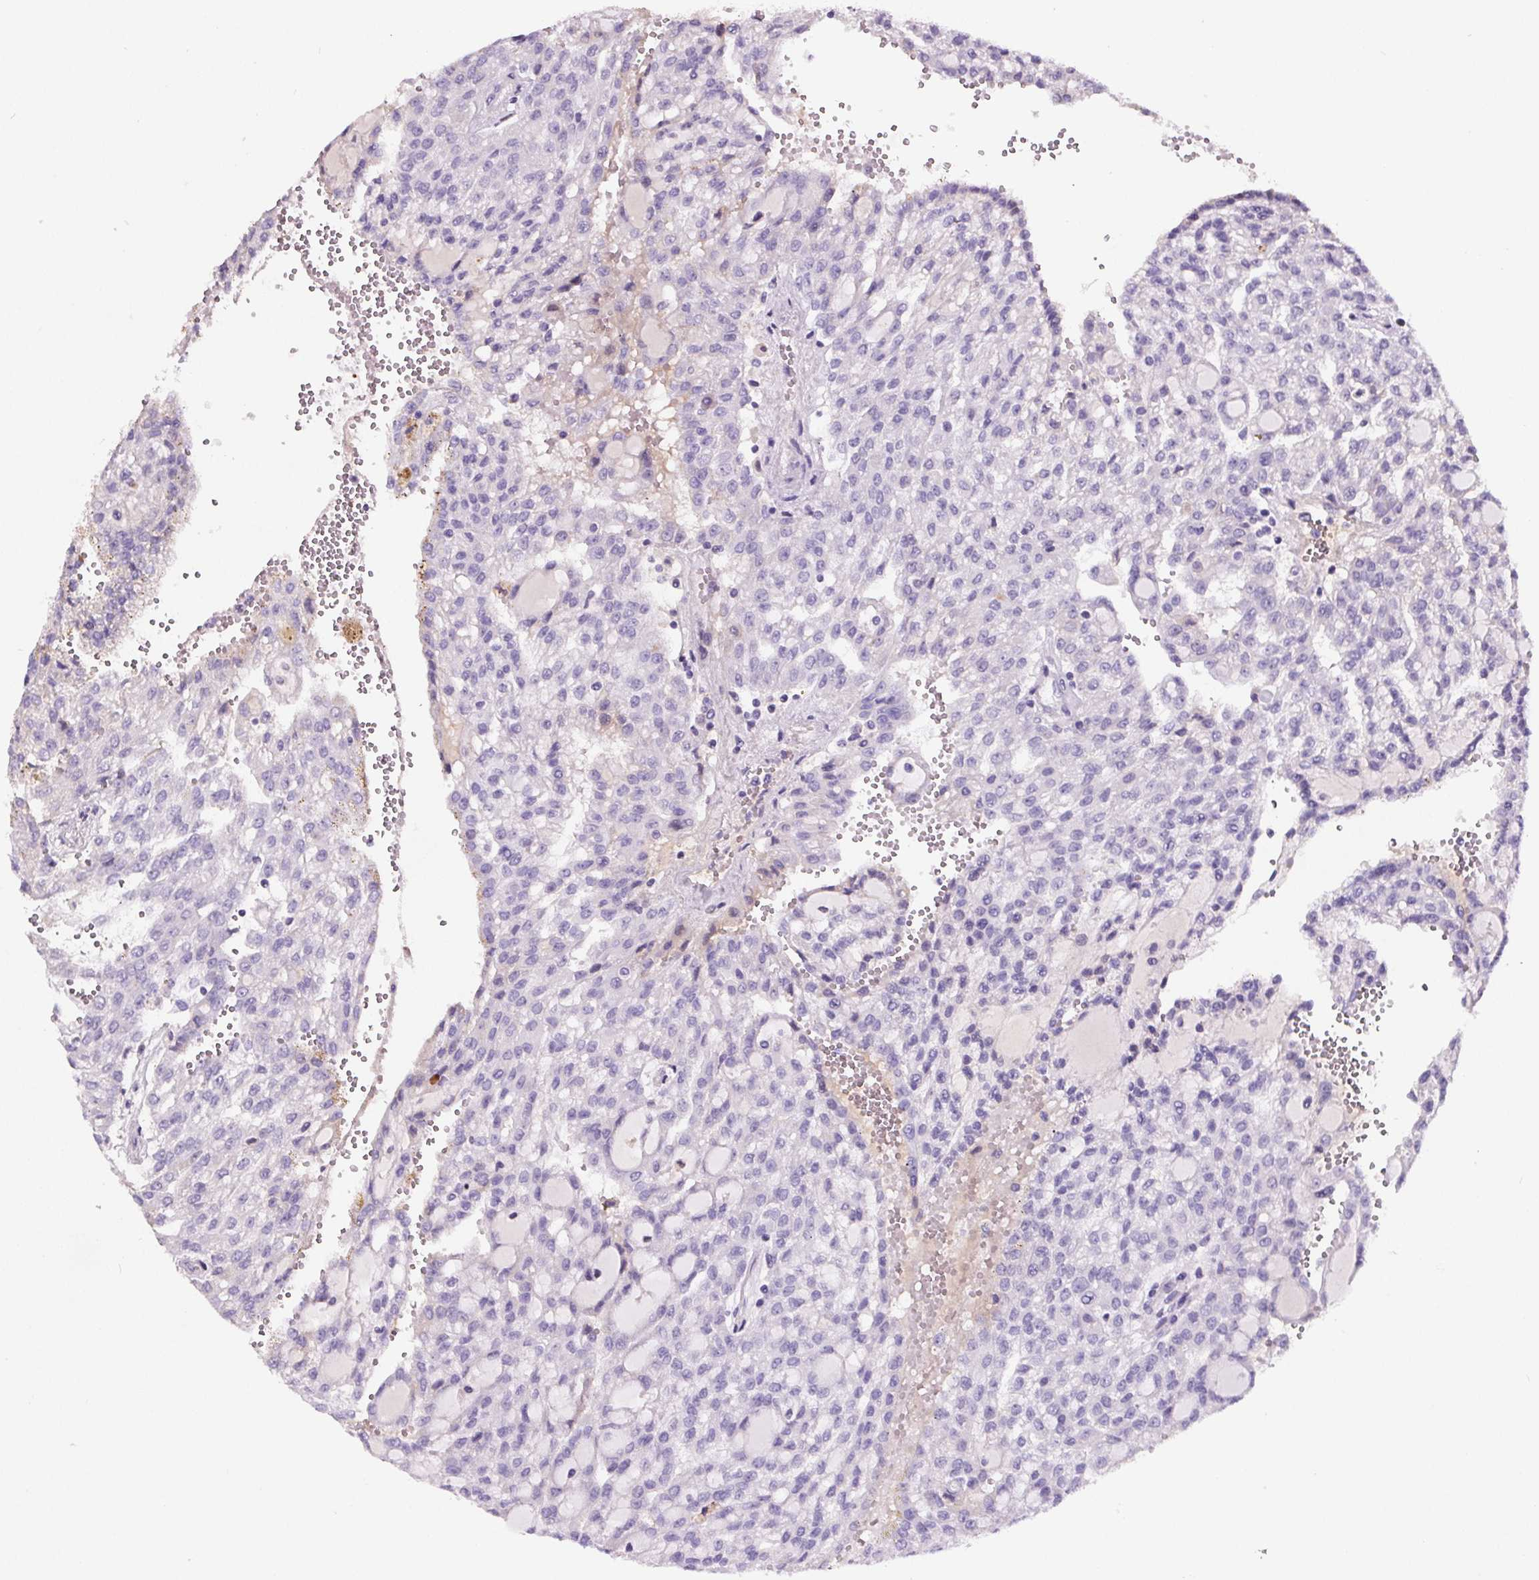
{"staining": {"intensity": "negative", "quantity": "none", "location": "none"}, "tissue": "renal cancer", "cell_type": "Tumor cells", "image_type": "cancer", "snomed": [{"axis": "morphology", "description": "Adenocarcinoma, NOS"}, {"axis": "topography", "description": "Kidney"}], "caption": "An immunohistochemistry (IHC) micrograph of adenocarcinoma (renal) is shown. There is no staining in tumor cells of adenocarcinoma (renal). The staining was performed using DAB to visualize the protein expression in brown, while the nuclei were stained in blue with hematoxylin (Magnification: 20x).", "gene": "CD5L", "patient": {"sex": "male", "age": 63}}